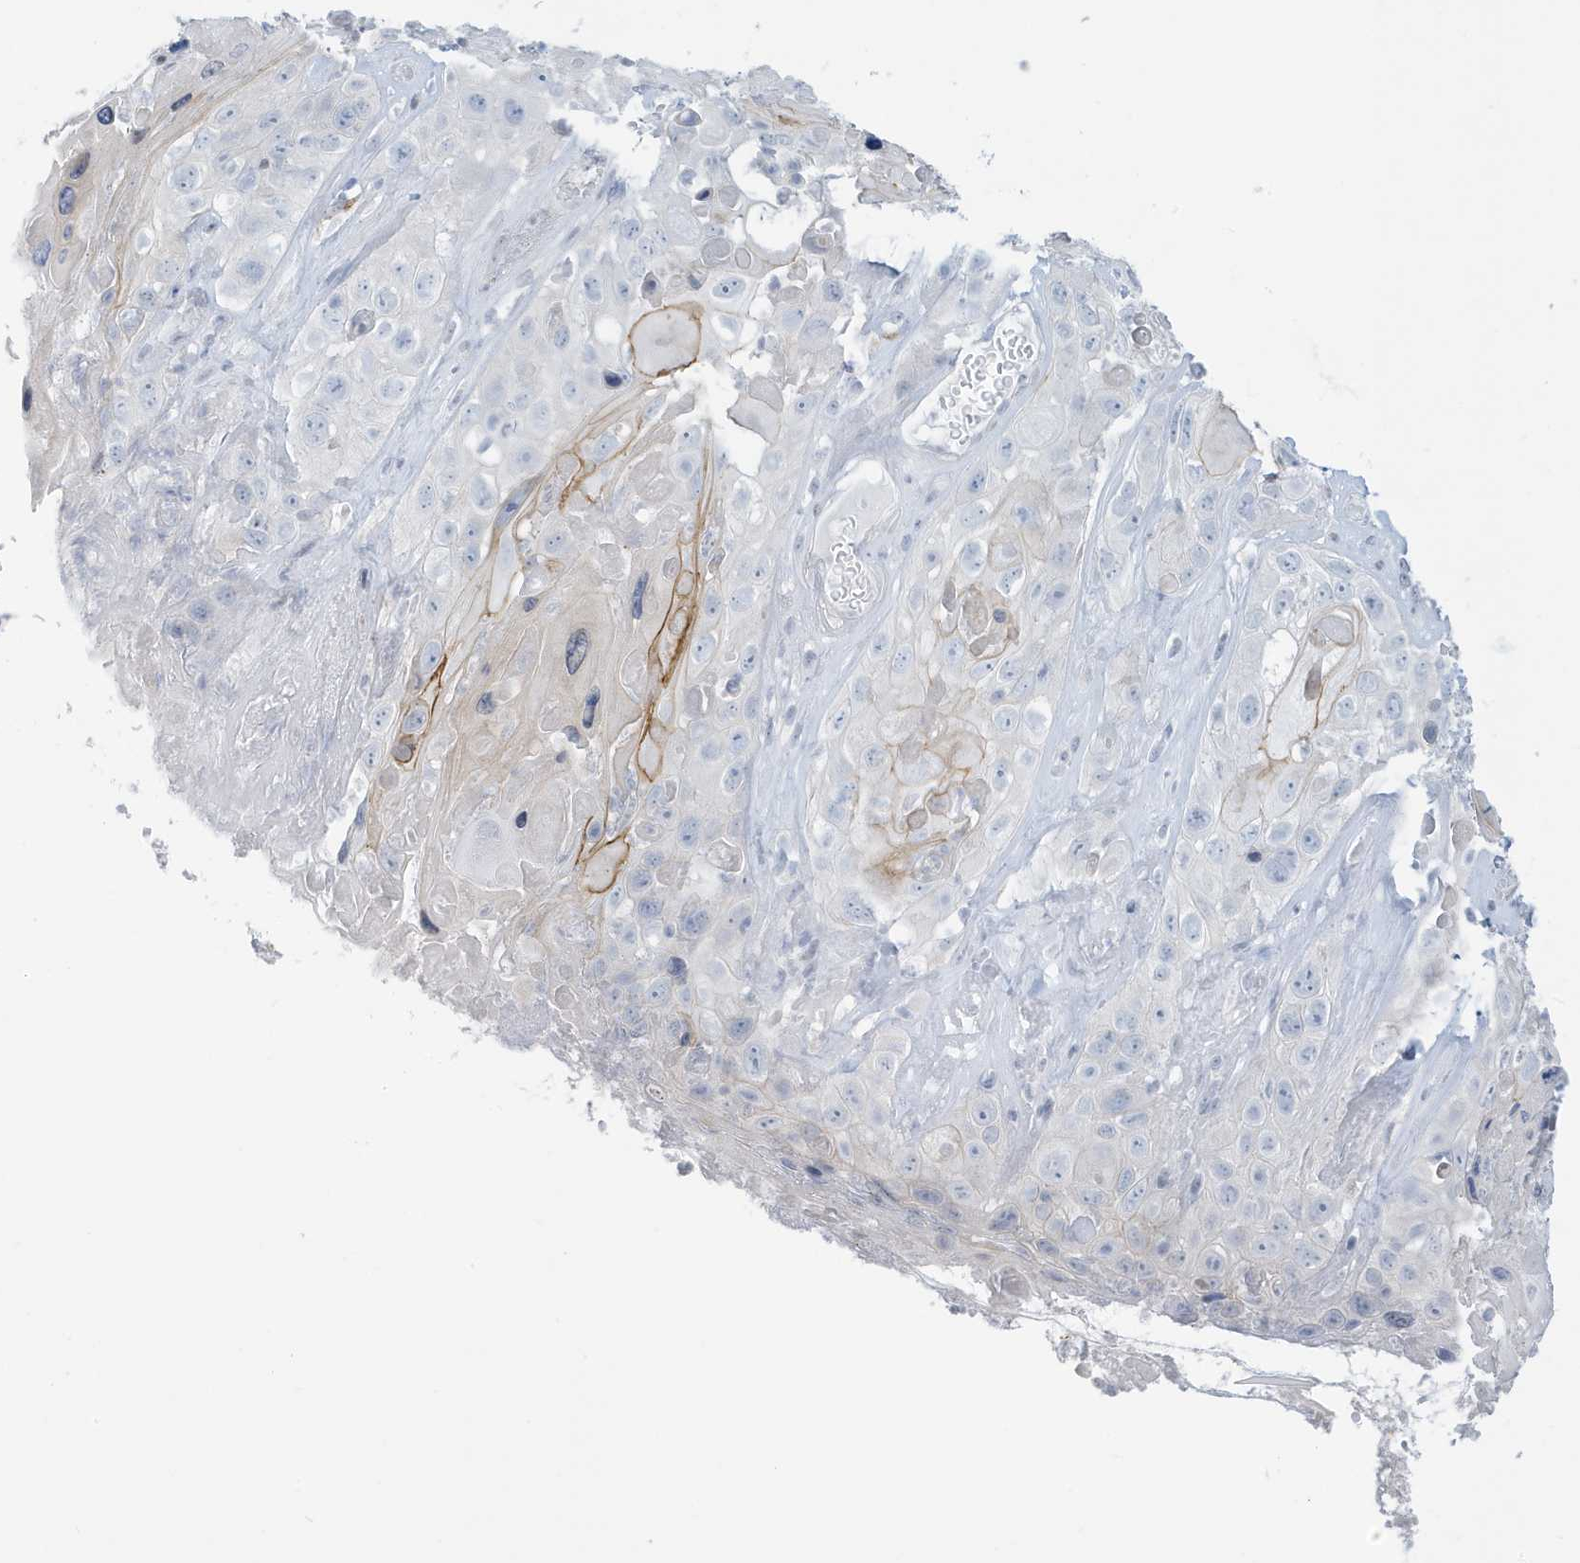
{"staining": {"intensity": "negative", "quantity": "none", "location": "none"}, "tissue": "skin cancer", "cell_type": "Tumor cells", "image_type": "cancer", "snomed": [{"axis": "morphology", "description": "Squamous cell carcinoma, NOS"}, {"axis": "topography", "description": "Skin"}], "caption": "Human skin squamous cell carcinoma stained for a protein using immunohistochemistry (IHC) demonstrates no expression in tumor cells.", "gene": "PERM1", "patient": {"sex": "male", "age": 55}}